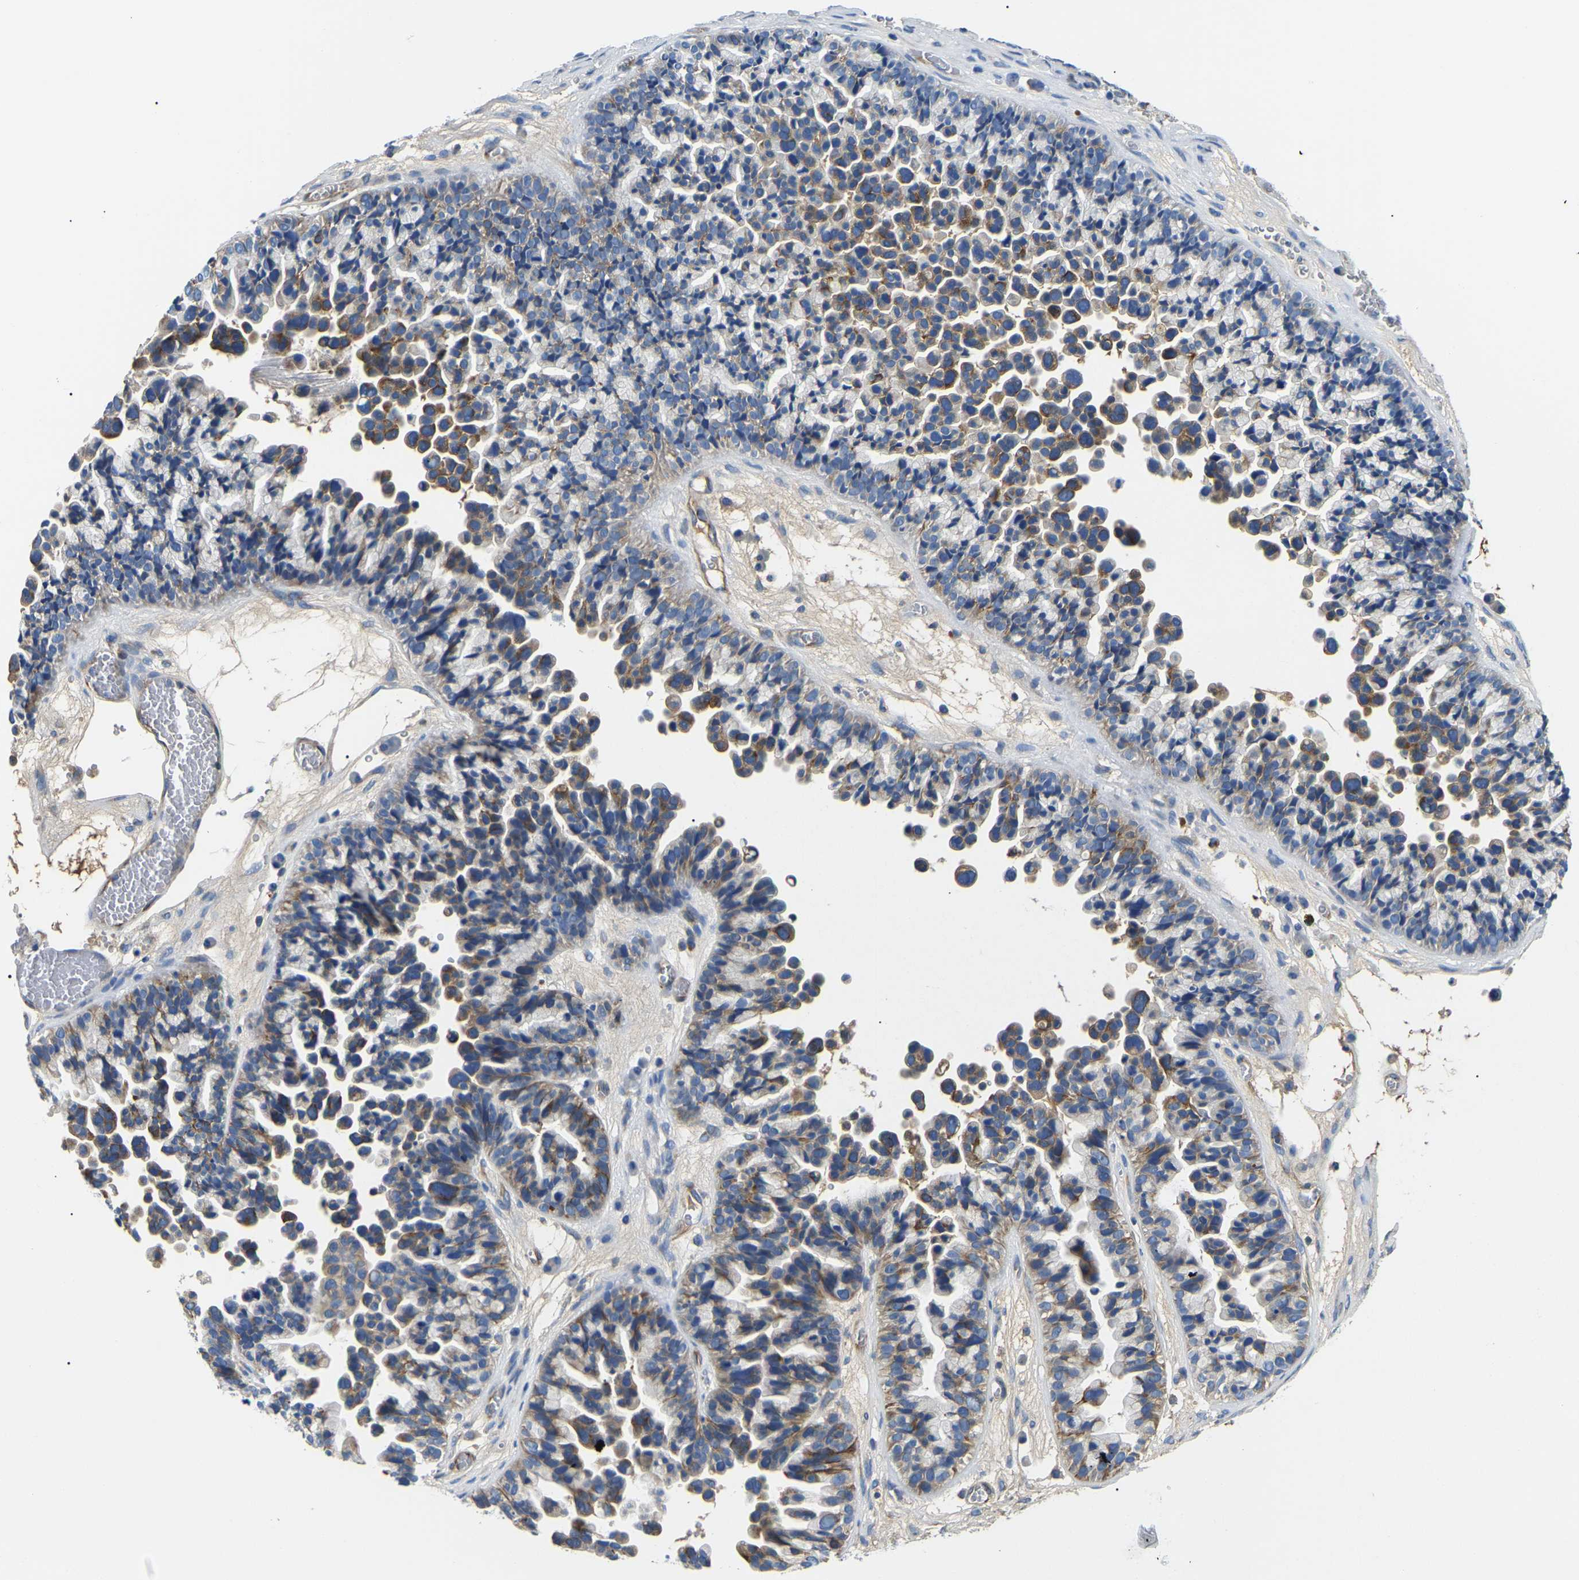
{"staining": {"intensity": "moderate", "quantity": ">75%", "location": "cytoplasmic/membranous"}, "tissue": "ovarian cancer", "cell_type": "Tumor cells", "image_type": "cancer", "snomed": [{"axis": "morphology", "description": "Cystadenocarcinoma, serous, NOS"}, {"axis": "topography", "description": "Ovary"}], "caption": "The photomicrograph shows immunohistochemical staining of ovarian cancer (serous cystadenocarcinoma). There is moderate cytoplasmic/membranous staining is seen in about >75% of tumor cells.", "gene": "DUSP8", "patient": {"sex": "female", "age": 56}}